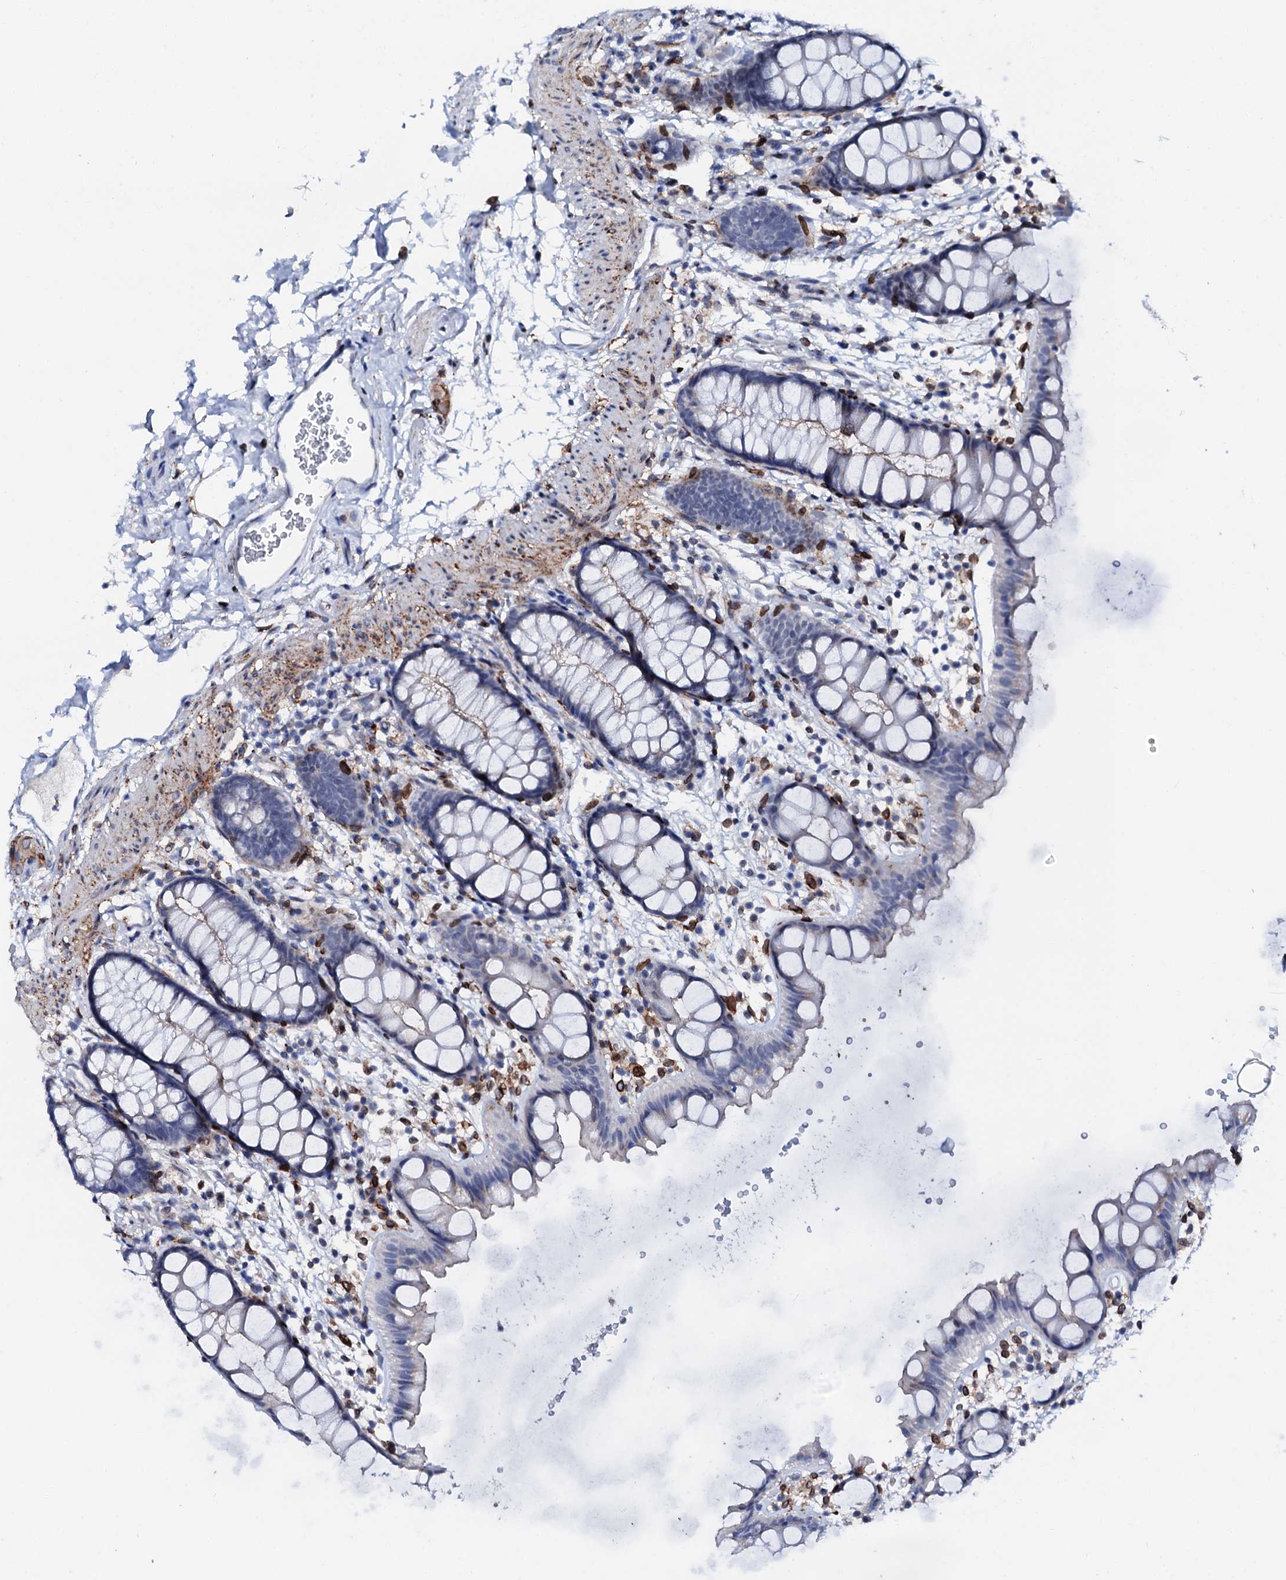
{"staining": {"intensity": "negative", "quantity": "none", "location": "none"}, "tissue": "rectum", "cell_type": "Glandular cells", "image_type": "normal", "snomed": [{"axis": "morphology", "description": "Normal tissue, NOS"}, {"axis": "topography", "description": "Rectum"}], "caption": "The photomicrograph displays no significant staining in glandular cells of rectum. (DAB IHC visualized using brightfield microscopy, high magnification).", "gene": "MED13L", "patient": {"sex": "female", "age": 65}}